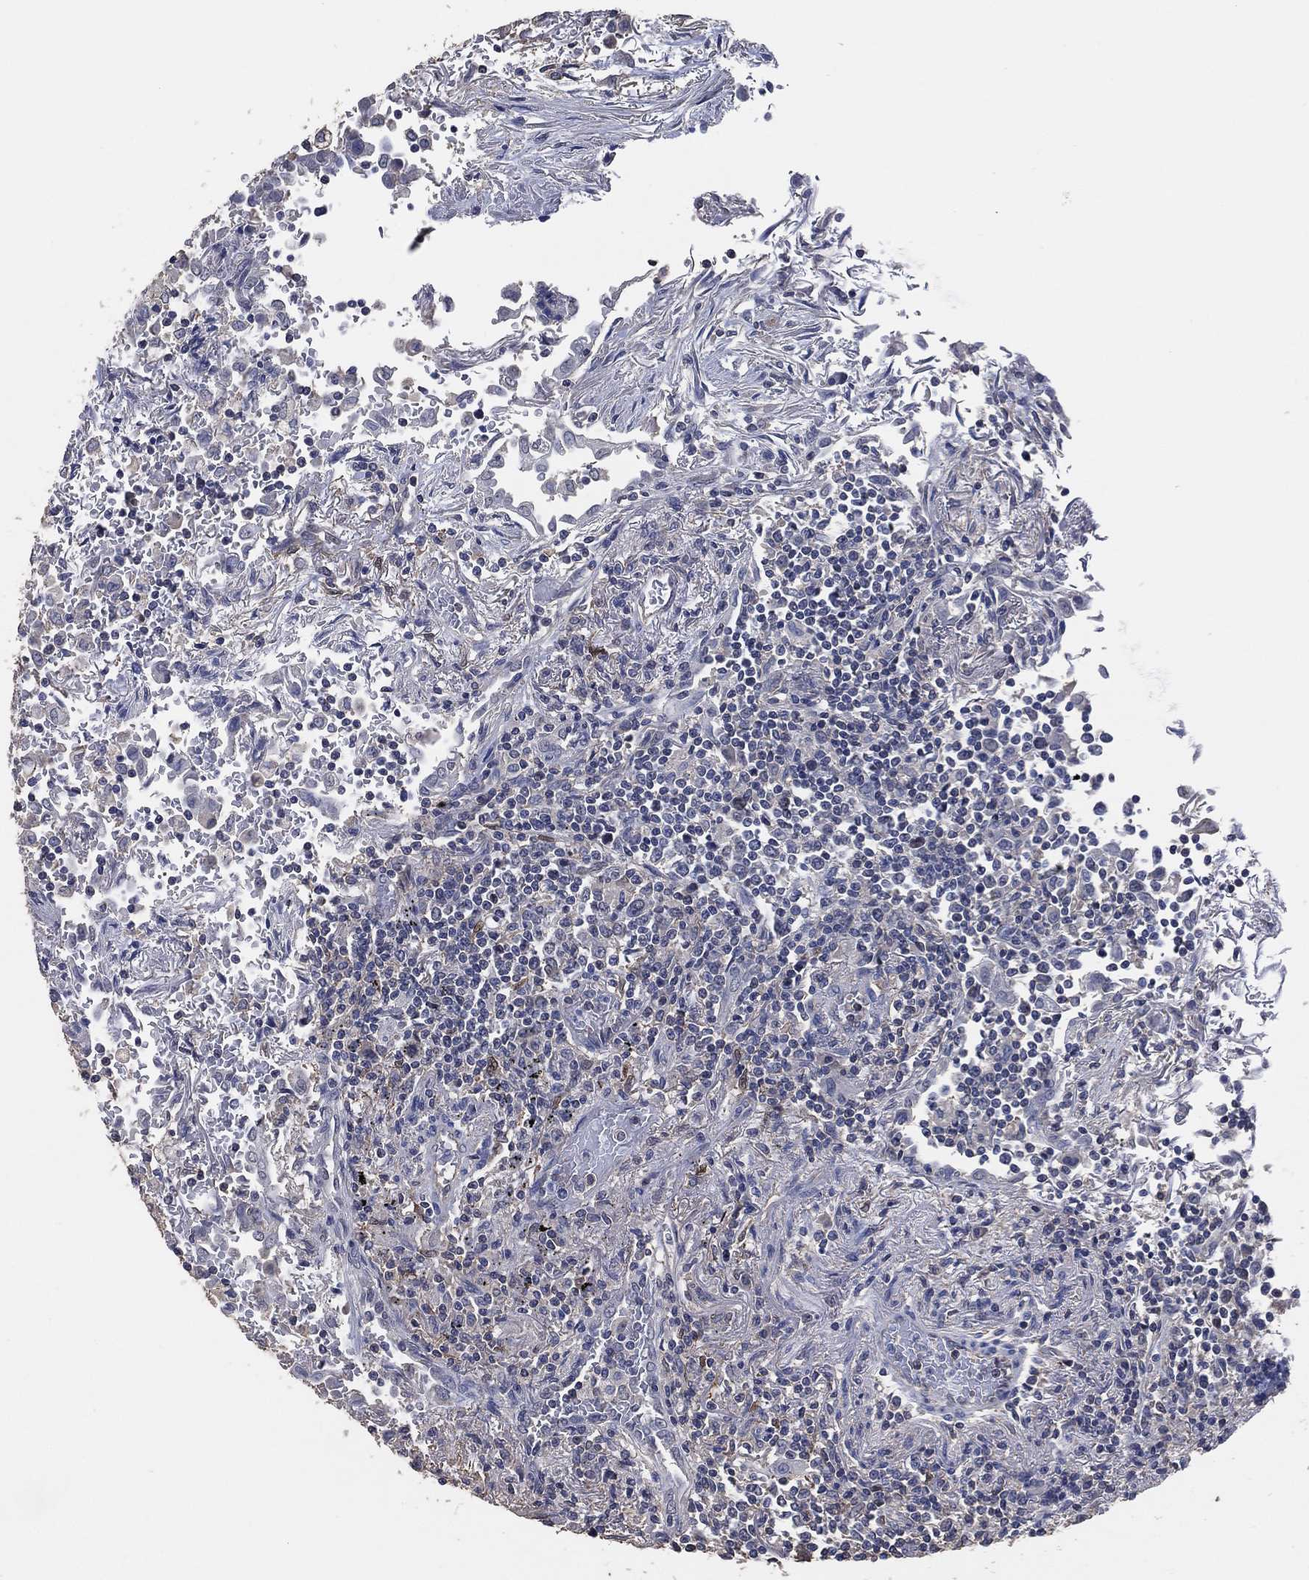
{"staining": {"intensity": "negative", "quantity": "none", "location": "none"}, "tissue": "lymphoma", "cell_type": "Tumor cells", "image_type": "cancer", "snomed": [{"axis": "morphology", "description": "Malignant lymphoma, non-Hodgkin's type, High grade"}, {"axis": "topography", "description": "Lung"}], "caption": "Lymphoma stained for a protein using immunohistochemistry exhibits no positivity tumor cells.", "gene": "KLK5", "patient": {"sex": "male", "age": 79}}